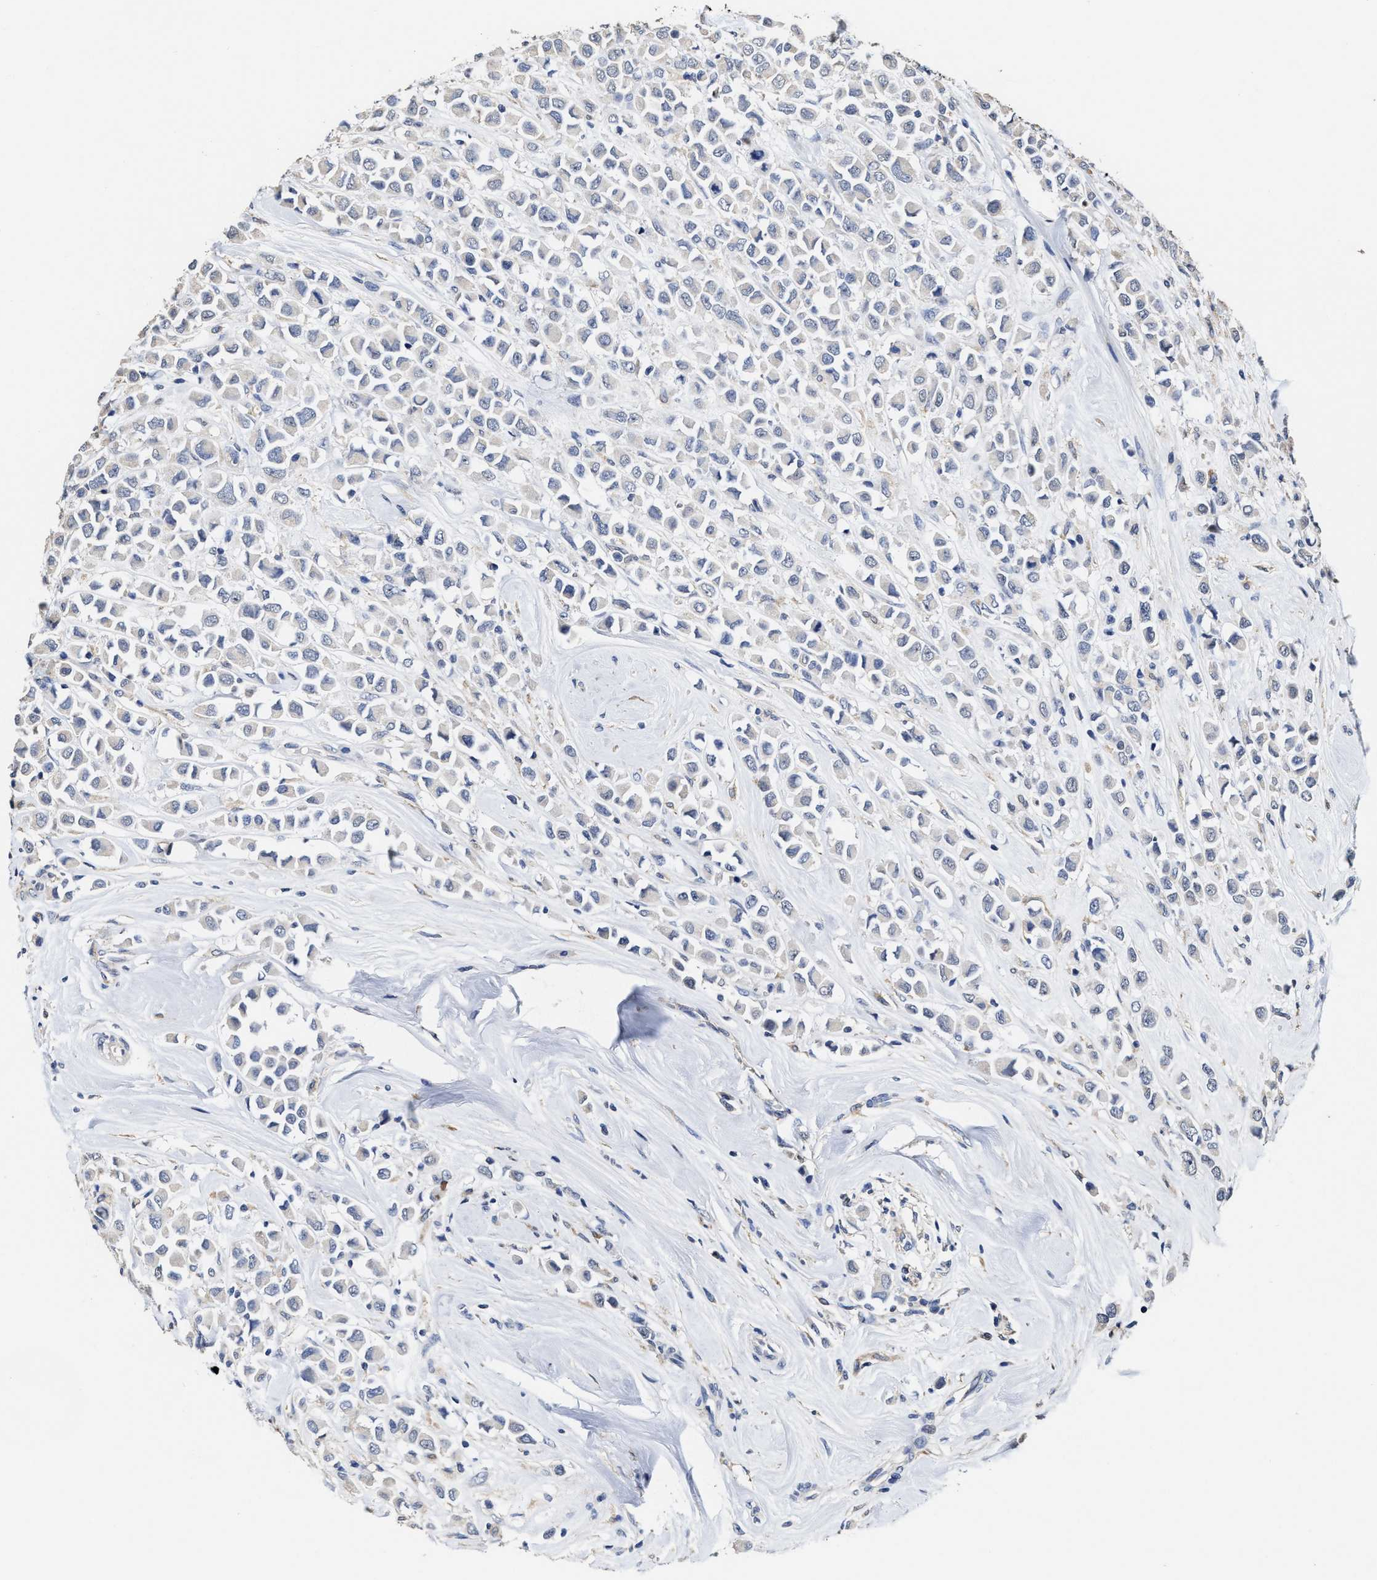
{"staining": {"intensity": "negative", "quantity": "none", "location": "none"}, "tissue": "breast cancer", "cell_type": "Tumor cells", "image_type": "cancer", "snomed": [{"axis": "morphology", "description": "Duct carcinoma"}, {"axis": "topography", "description": "Breast"}], "caption": "There is no significant staining in tumor cells of breast infiltrating ductal carcinoma.", "gene": "ZFAT", "patient": {"sex": "female", "age": 61}}